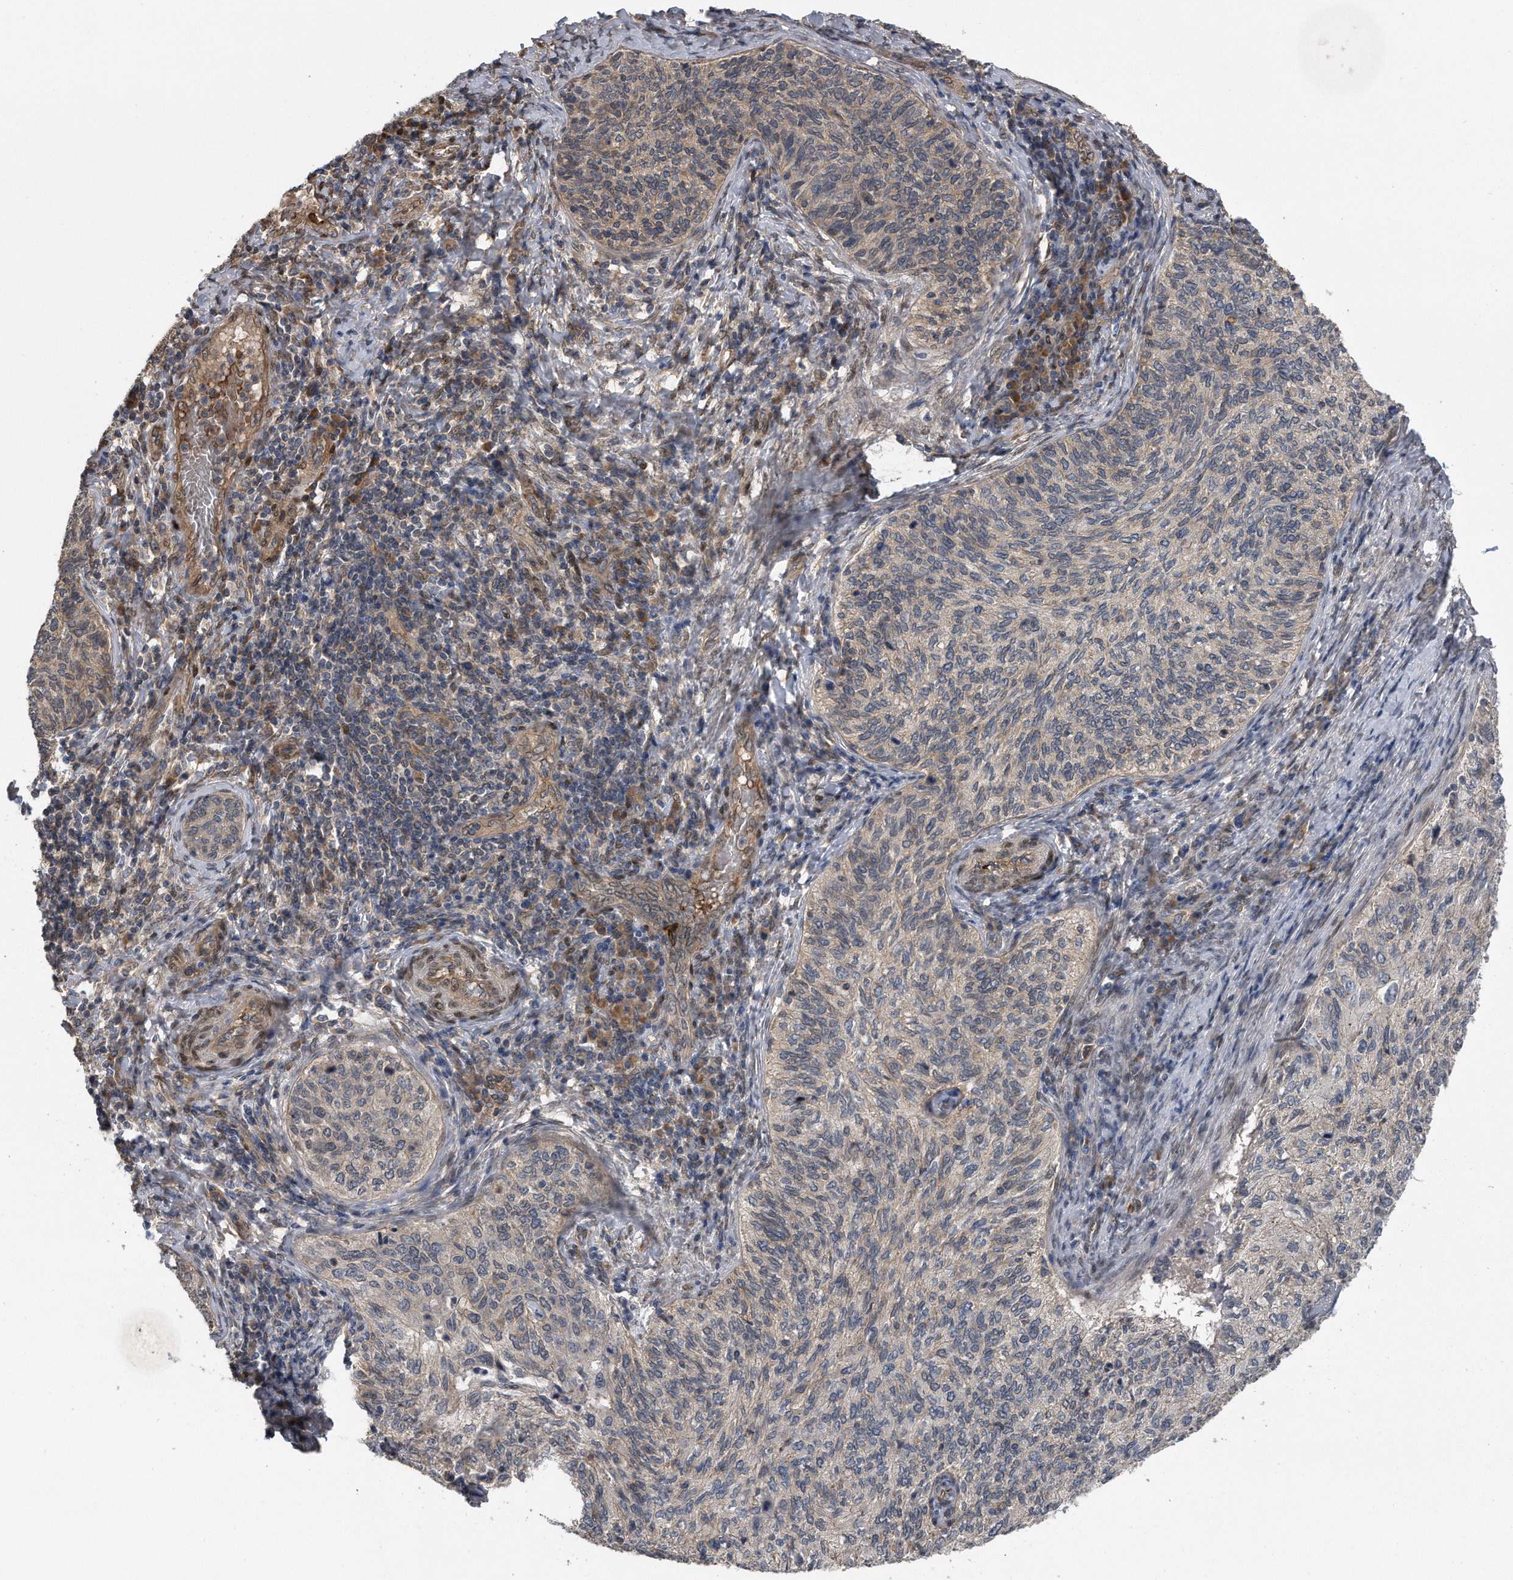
{"staining": {"intensity": "weak", "quantity": "<25%", "location": "cytoplasmic/membranous"}, "tissue": "cervical cancer", "cell_type": "Tumor cells", "image_type": "cancer", "snomed": [{"axis": "morphology", "description": "Squamous cell carcinoma, NOS"}, {"axis": "topography", "description": "Cervix"}], "caption": "Tumor cells are negative for brown protein staining in squamous cell carcinoma (cervical).", "gene": "ZNF79", "patient": {"sex": "female", "age": 30}}